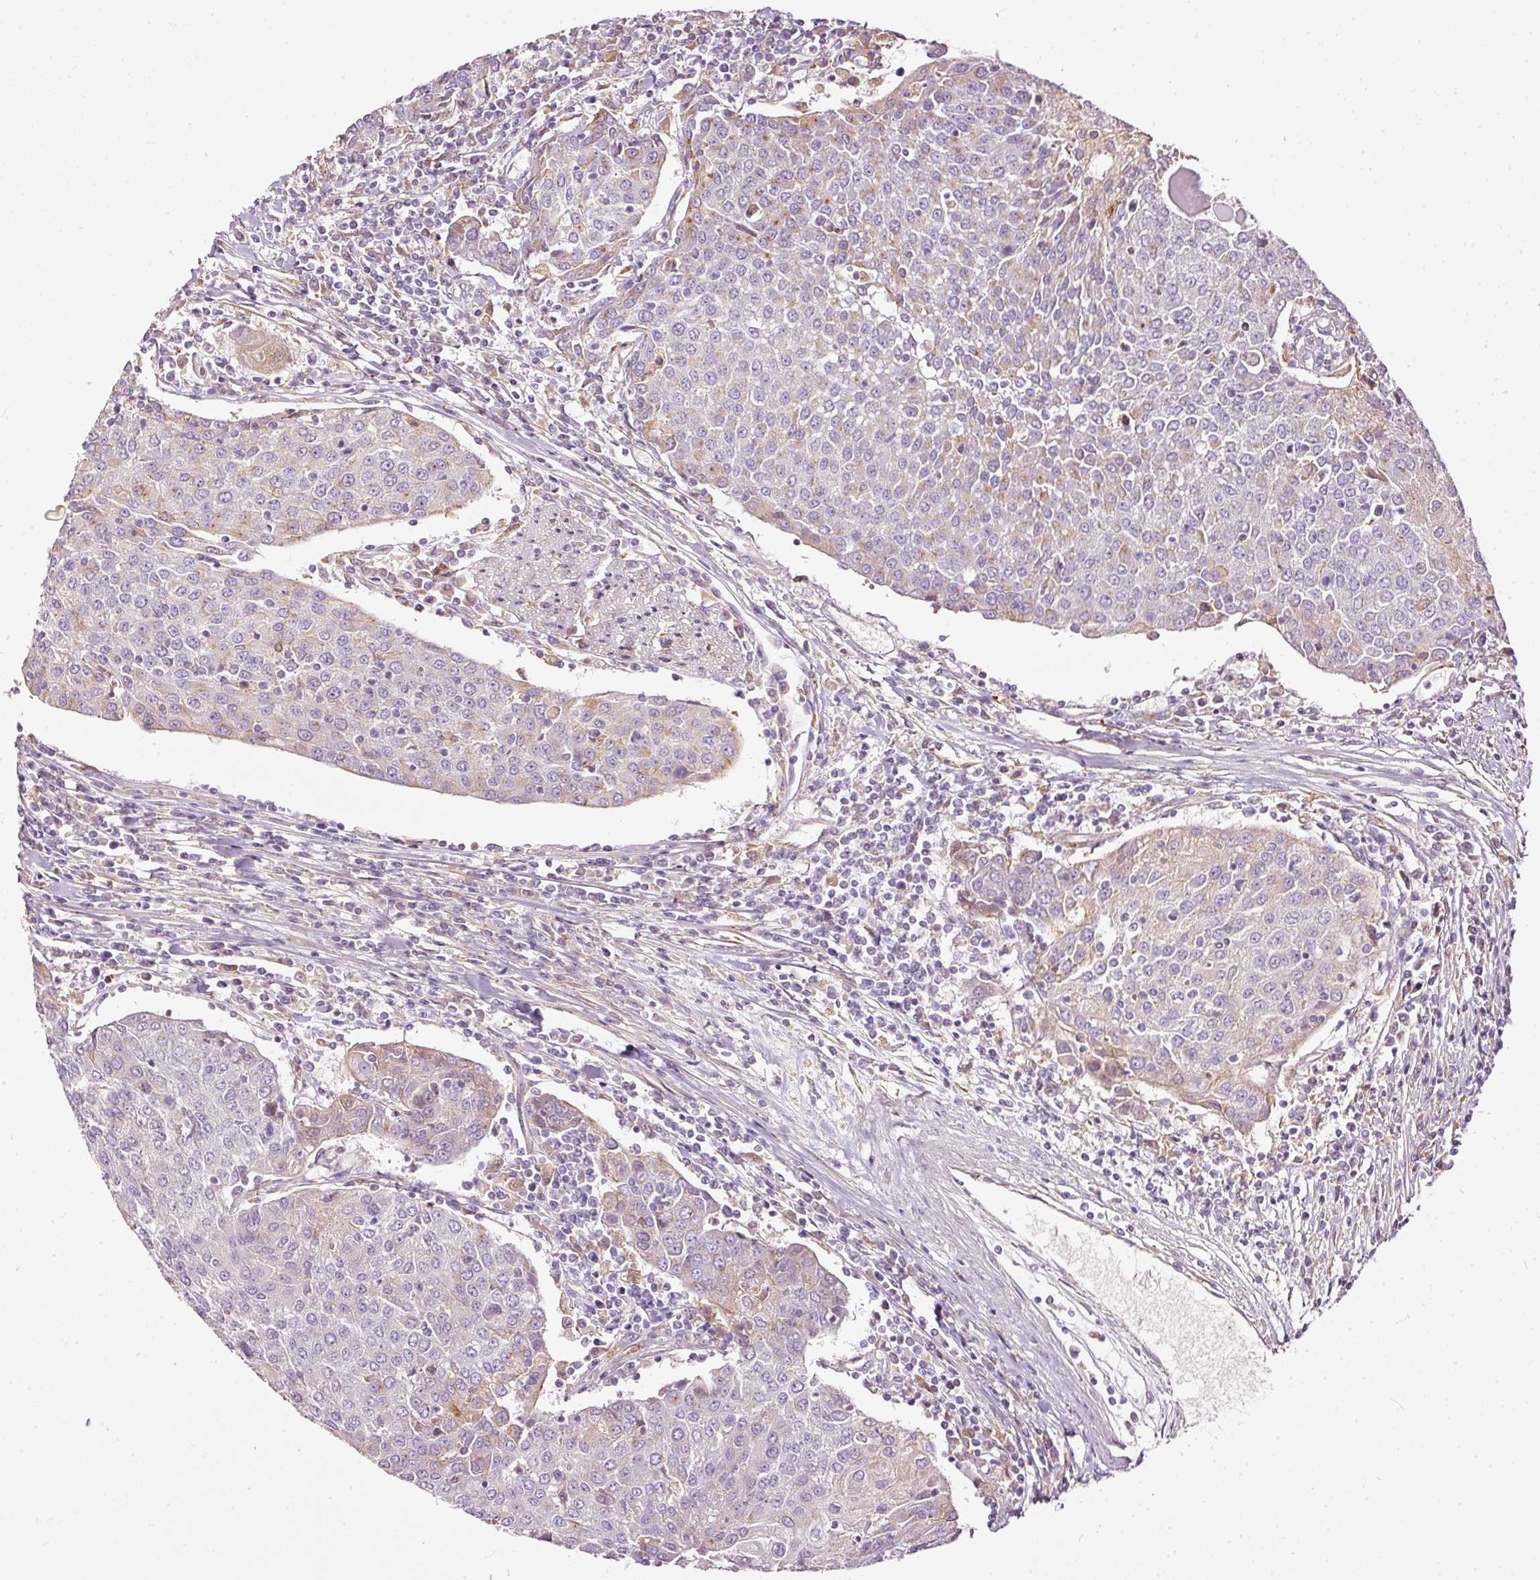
{"staining": {"intensity": "weak", "quantity": "<25%", "location": "cytoplasmic/membranous"}, "tissue": "urothelial cancer", "cell_type": "Tumor cells", "image_type": "cancer", "snomed": [{"axis": "morphology", "description": "Urothelial carcinoma, High grade"}, {"axis": "topography", "description": "Urinary bladder"}], "caption": "This is an immunohistochemistry (IHC) photomicrograph of urothelial cancer. There is no expression in tumor cells.", "gene": "PAQR9", "patient": {"sex": "female", "age": 85}}